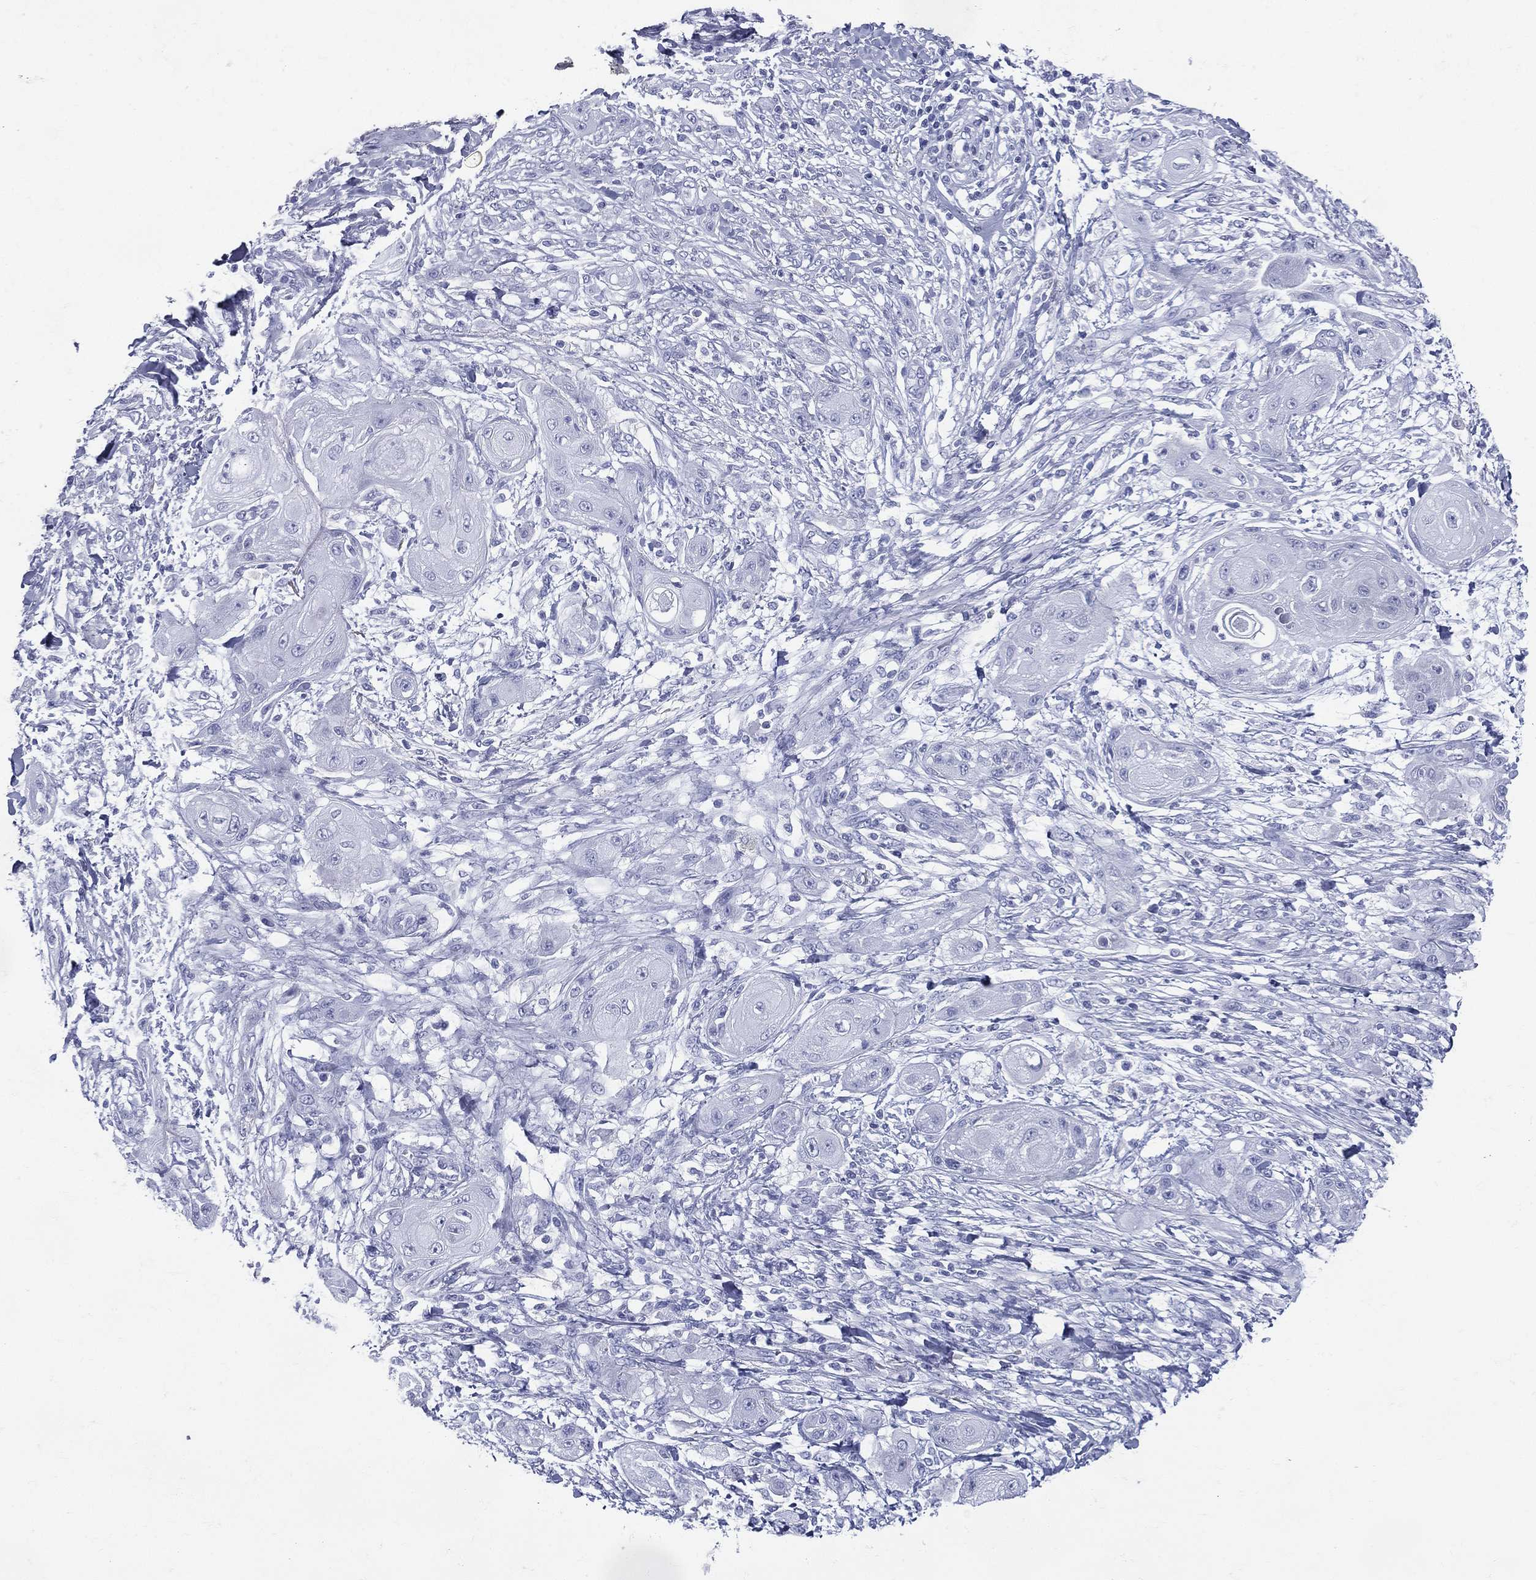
{"staining": {"intensity": "negative", "quantity": "none", "location": "none"}, "tissue": "skin cancer", "cell_type": "Tumor cells", "image_type": "cancer", "snomed": [{"axis": "morphology", "description": "Squamous cell carcinoma, NOS"}, {"axis": "topography", "description": "Skin"}], "caption": "Skin cancer stained for a protein using IHC reveals no staining tumor cells.", "gene": "ETNPPL", "patient": {"sex": "male", "age": 62}}